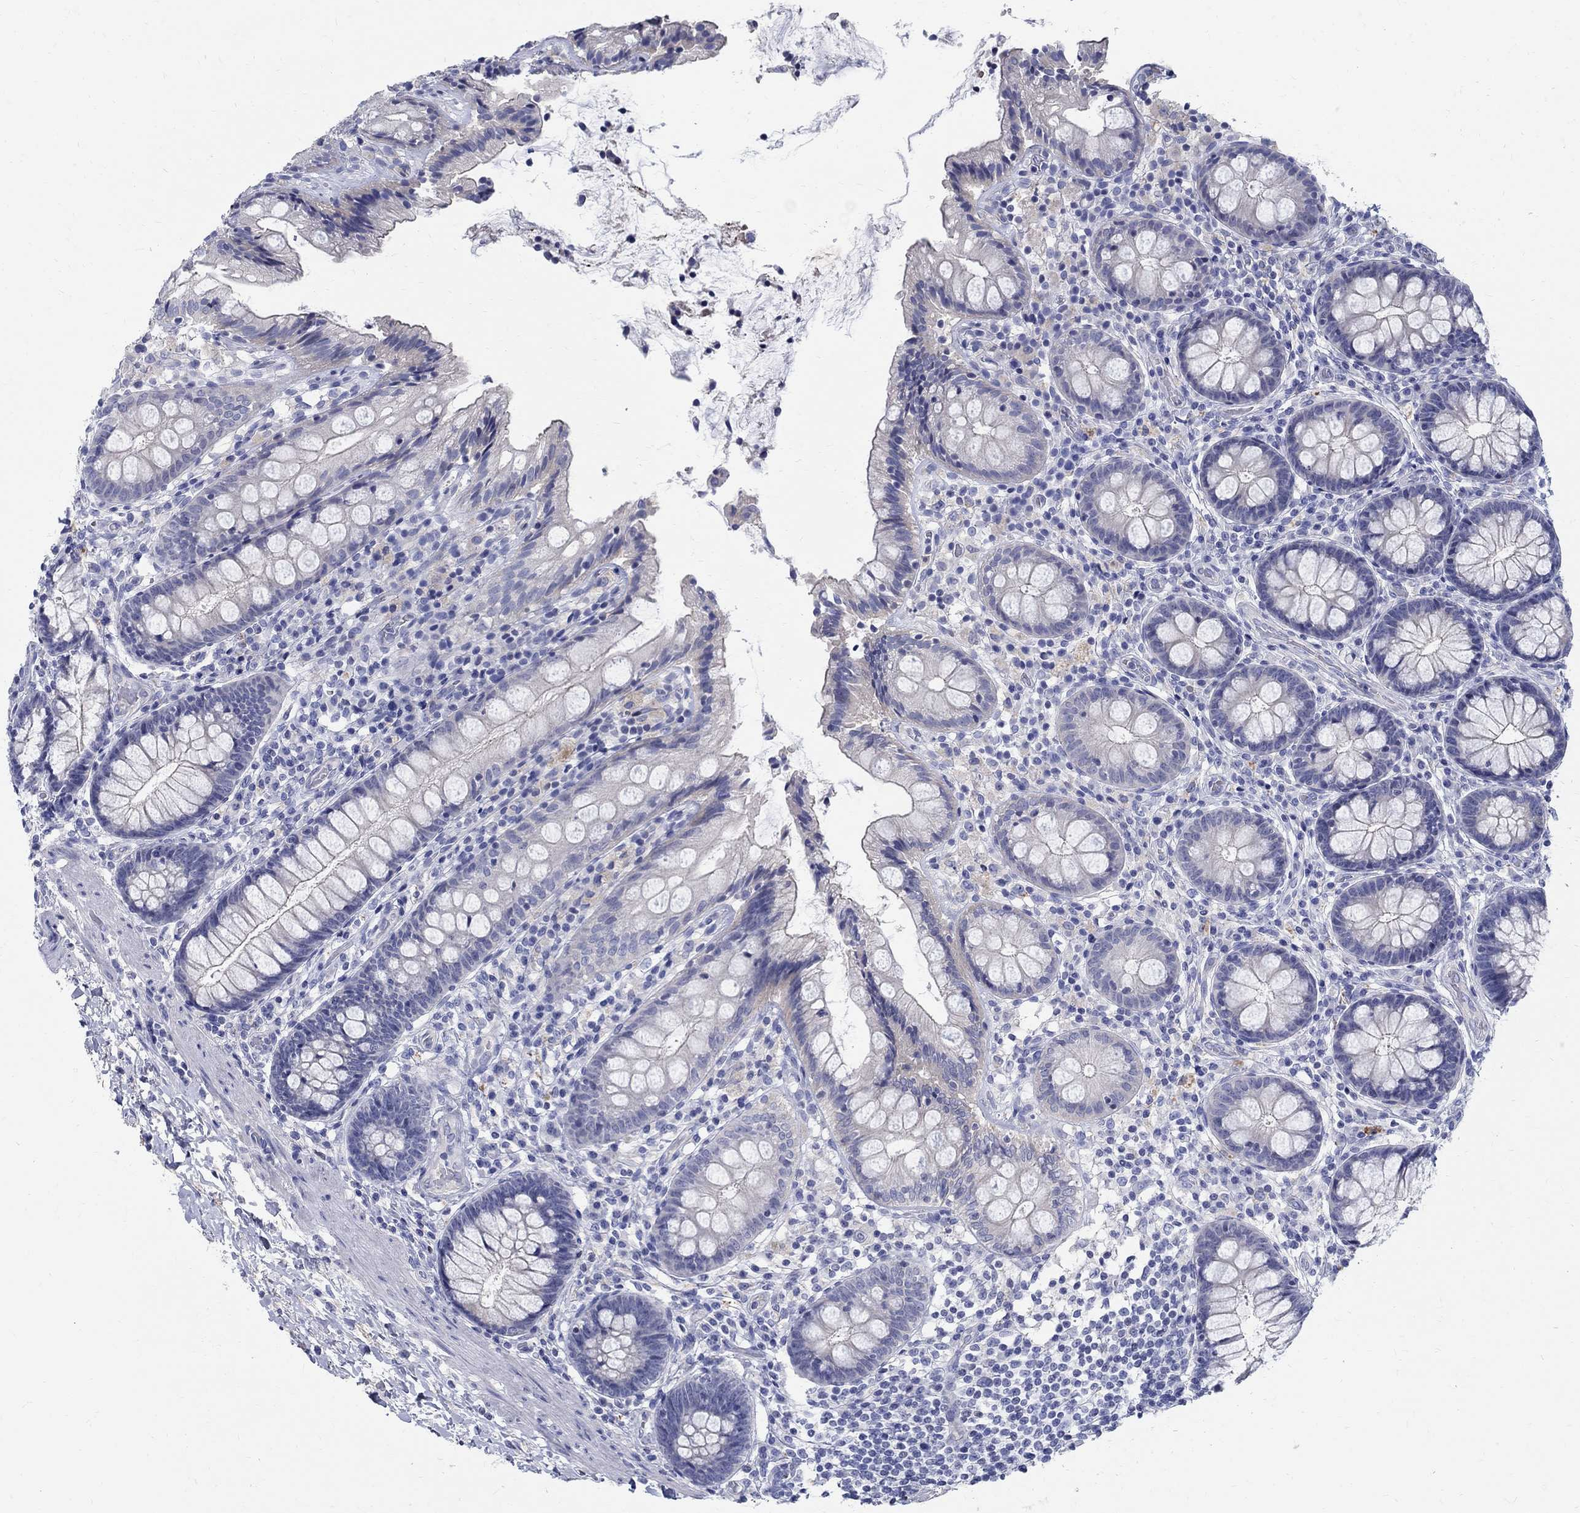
{"staining": {"intensity": "negative", "quantity": "none", "location": "none"}, "tissue": "colon", "cell_type": "Endothelial cells", "image_type": "normal", "snomed": [{"axis": "morphology", "description": "Normal tissue, NOS"}, {"axis": "topography", "description": "Colon"}], "caption": "A high-resolution photomicrograph shows IHC staining of normal colon, which reveals no significant staining in endothelial cells.", "gene": "SOX2", "patient": {"sex": "female", "age": 86}}